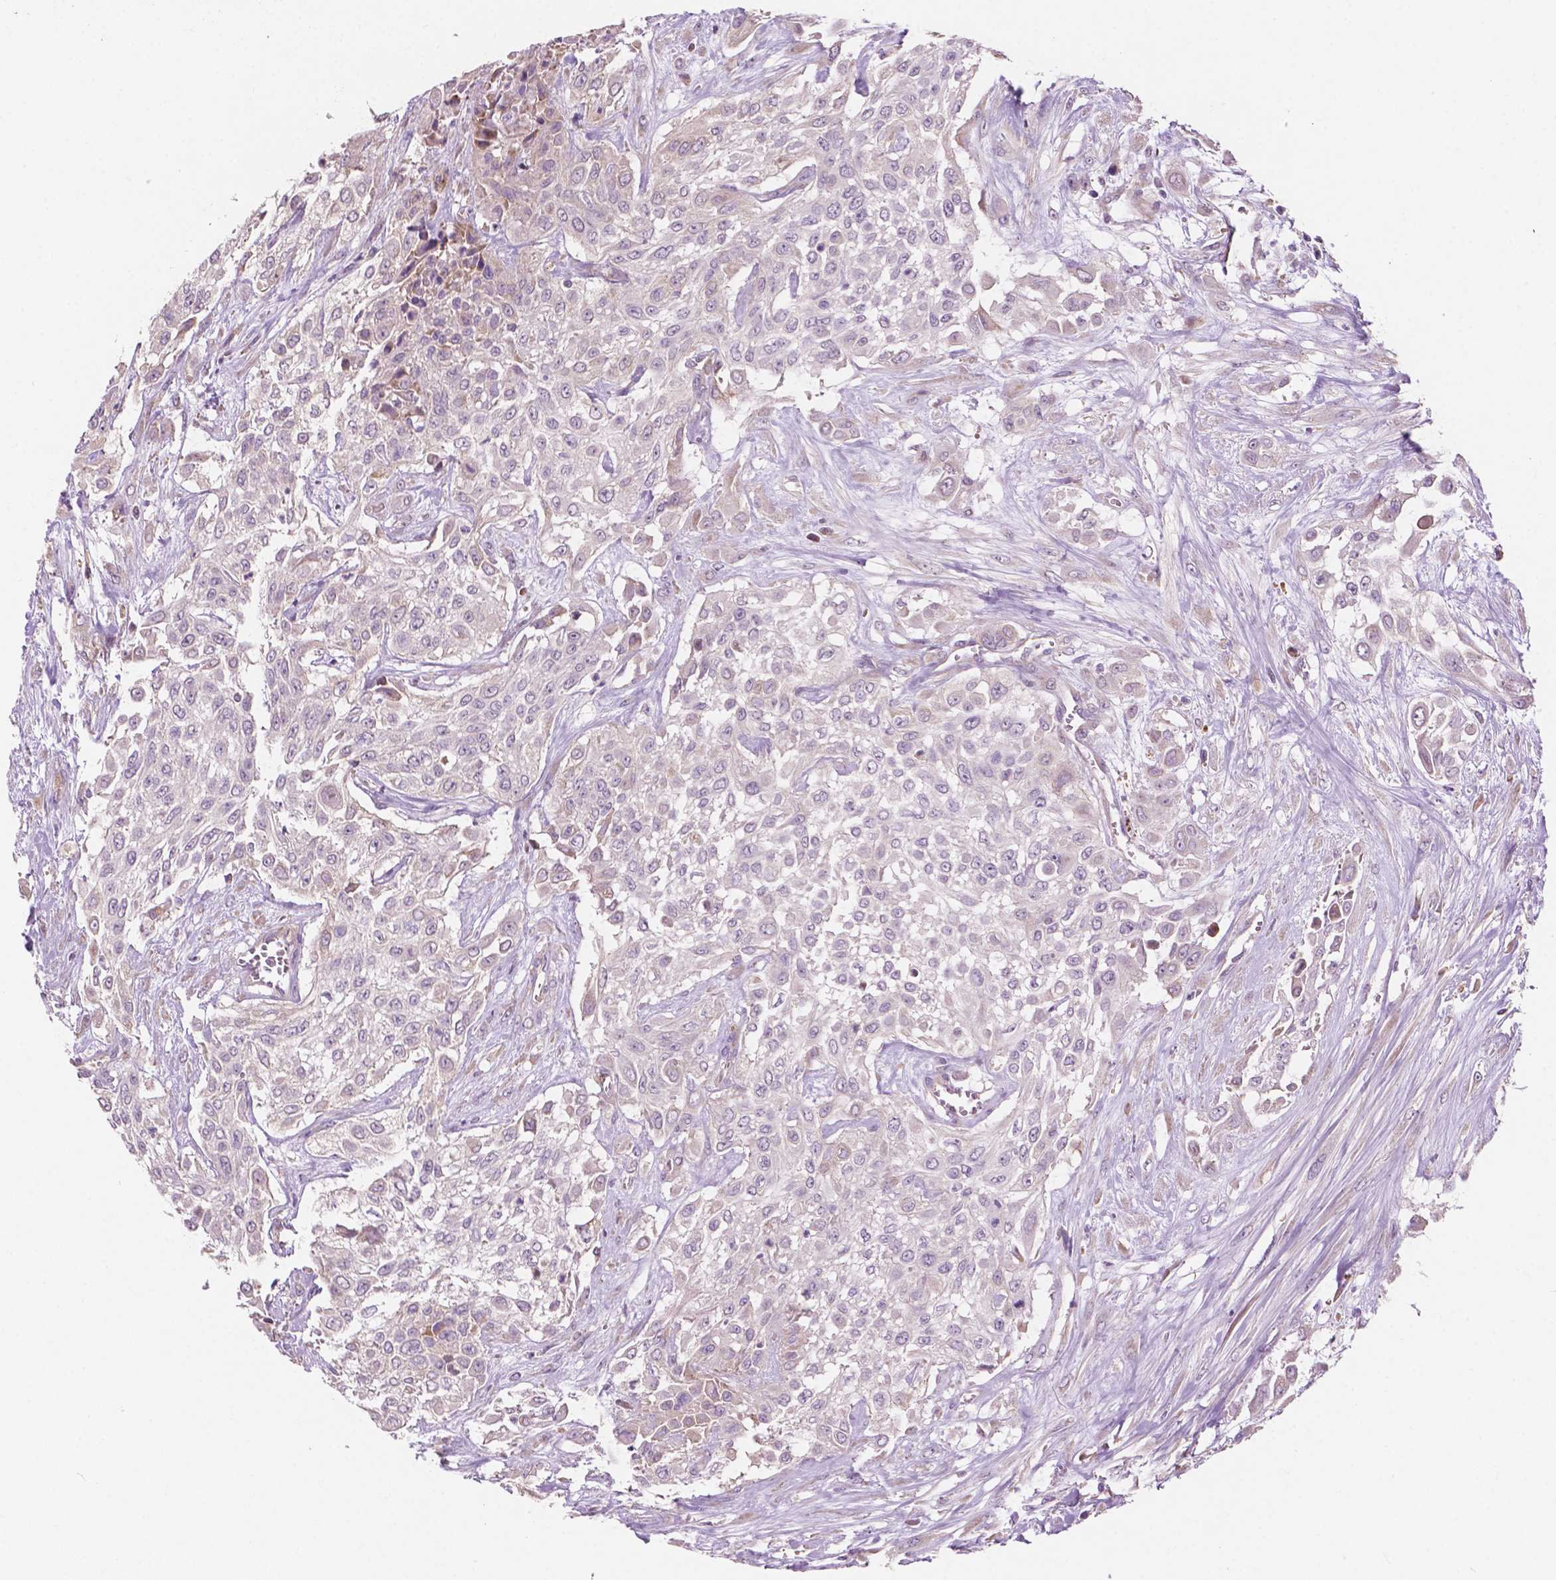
{"staining": {"intensity": "negative", "quantity": "none", "location": "none"}, "tissue": "urothelial cancer", "cell_type": "Tumor cells", "image_type": "cancer", "snomed": [{"axis": "morphology", "description": "Urothelial carcinoma, High grade"}, {"axis": "topography", "description": "Urinary bladder"}], "caption": "IHC histopathology image of human urothelial cancer stained for a protein (brown), which demonstrates no positivity in tumor cells. (DAB IHC with hematoxylin counter stain).", "gene": "LRP1B", "patient": {"sex": "male", "age": 57}}